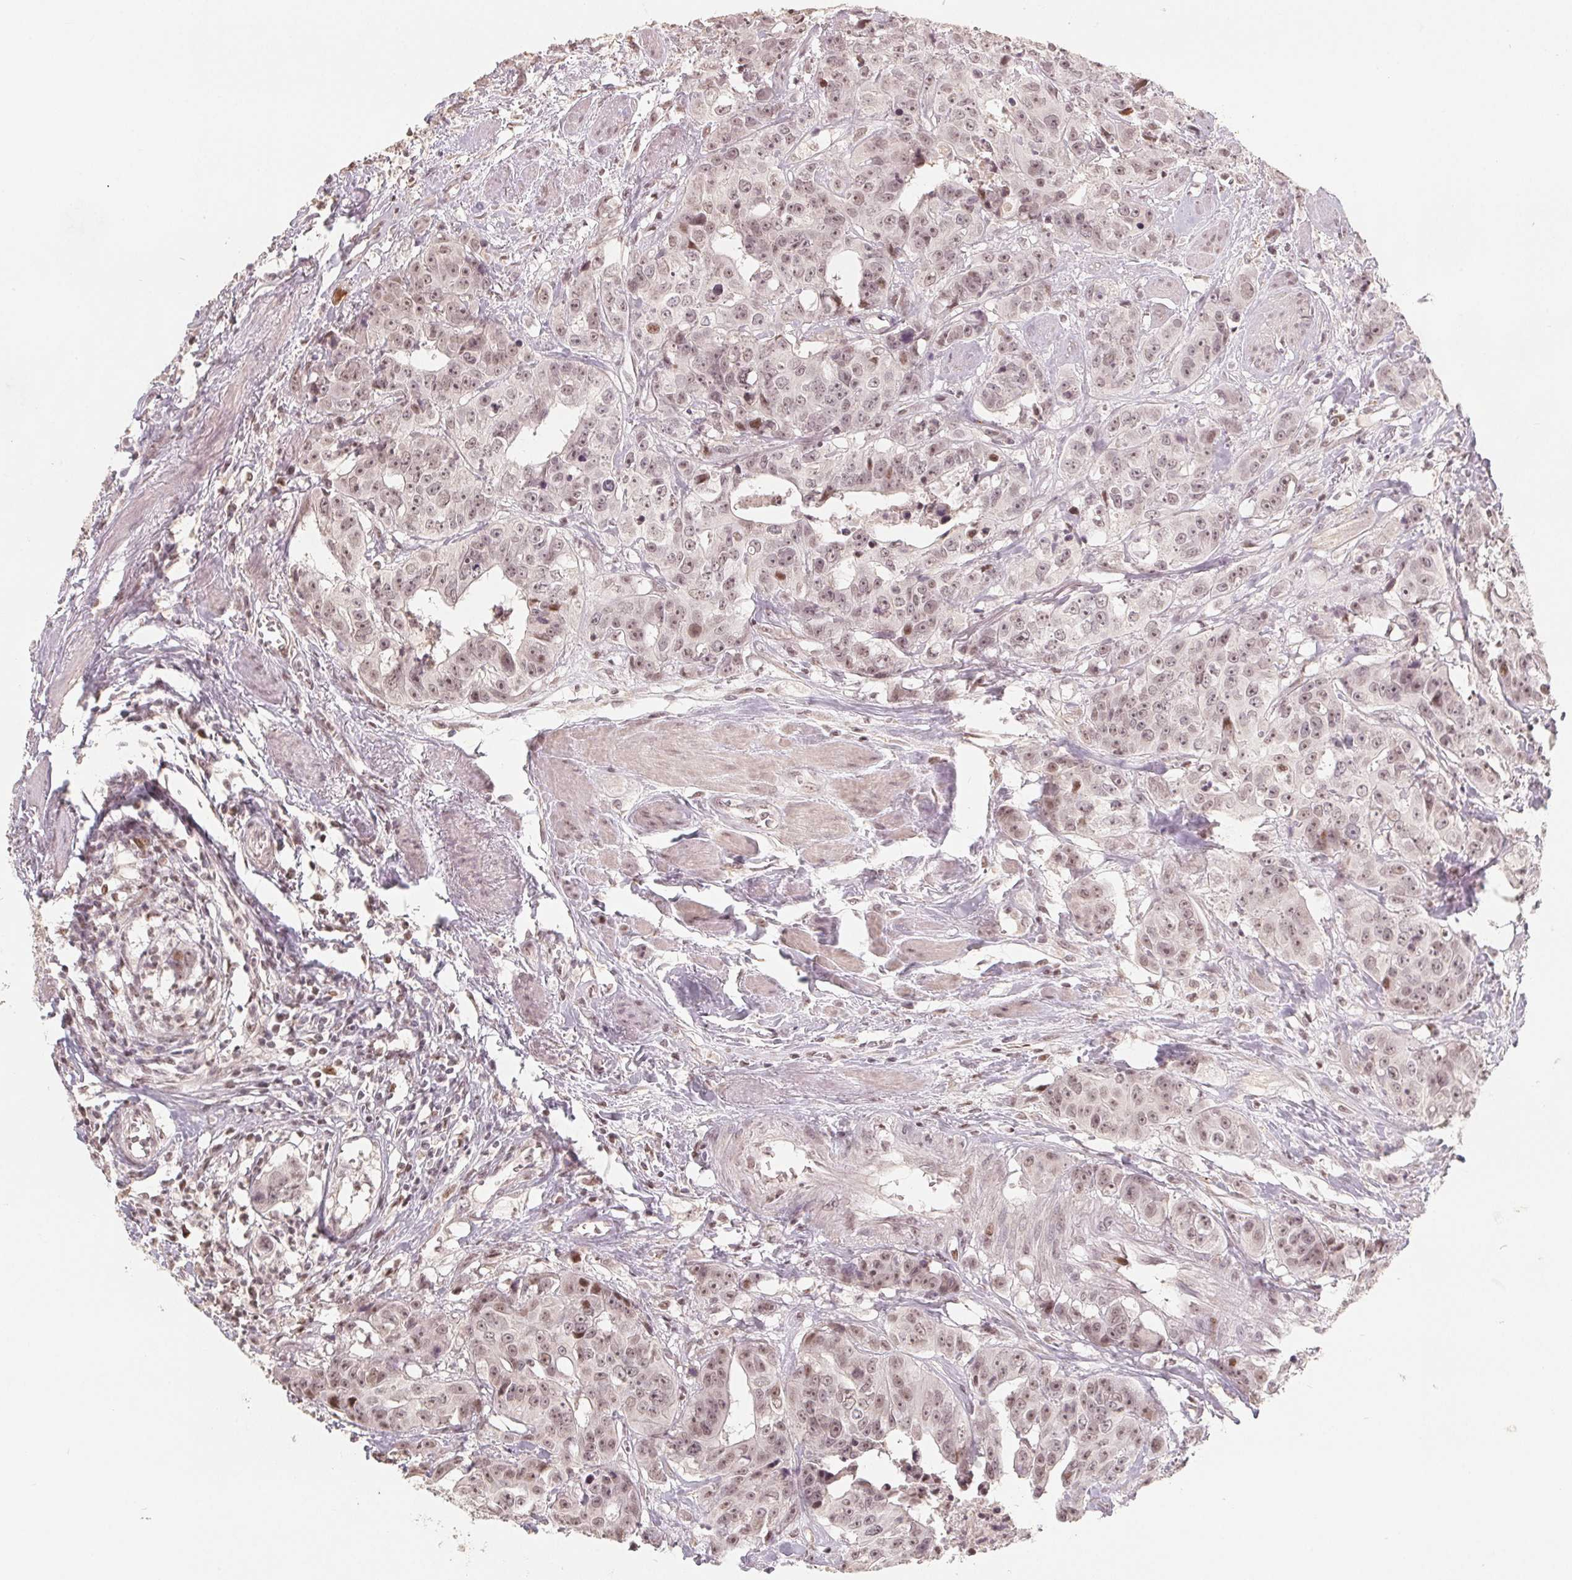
{"staining": {"intensity": "weak", "quantity": ">75%", "location": "nuclear"}, "tissue": "colorectal cancer", "cell_type": "Tumor cells", "image_type": "cancer", "snomed": [{"axis": "morphology", "description": "Adenocarcinoma, NOS"}, {"axis": "topography", "description": "Rectum"}], "caption": "Immunohistochemical staining of colorectal cancer shows low levels of weak nuclear expression in about >75% of tumor cells.", "gene": "CCDC138", "patient": {"sex": "female", "age": 62}}